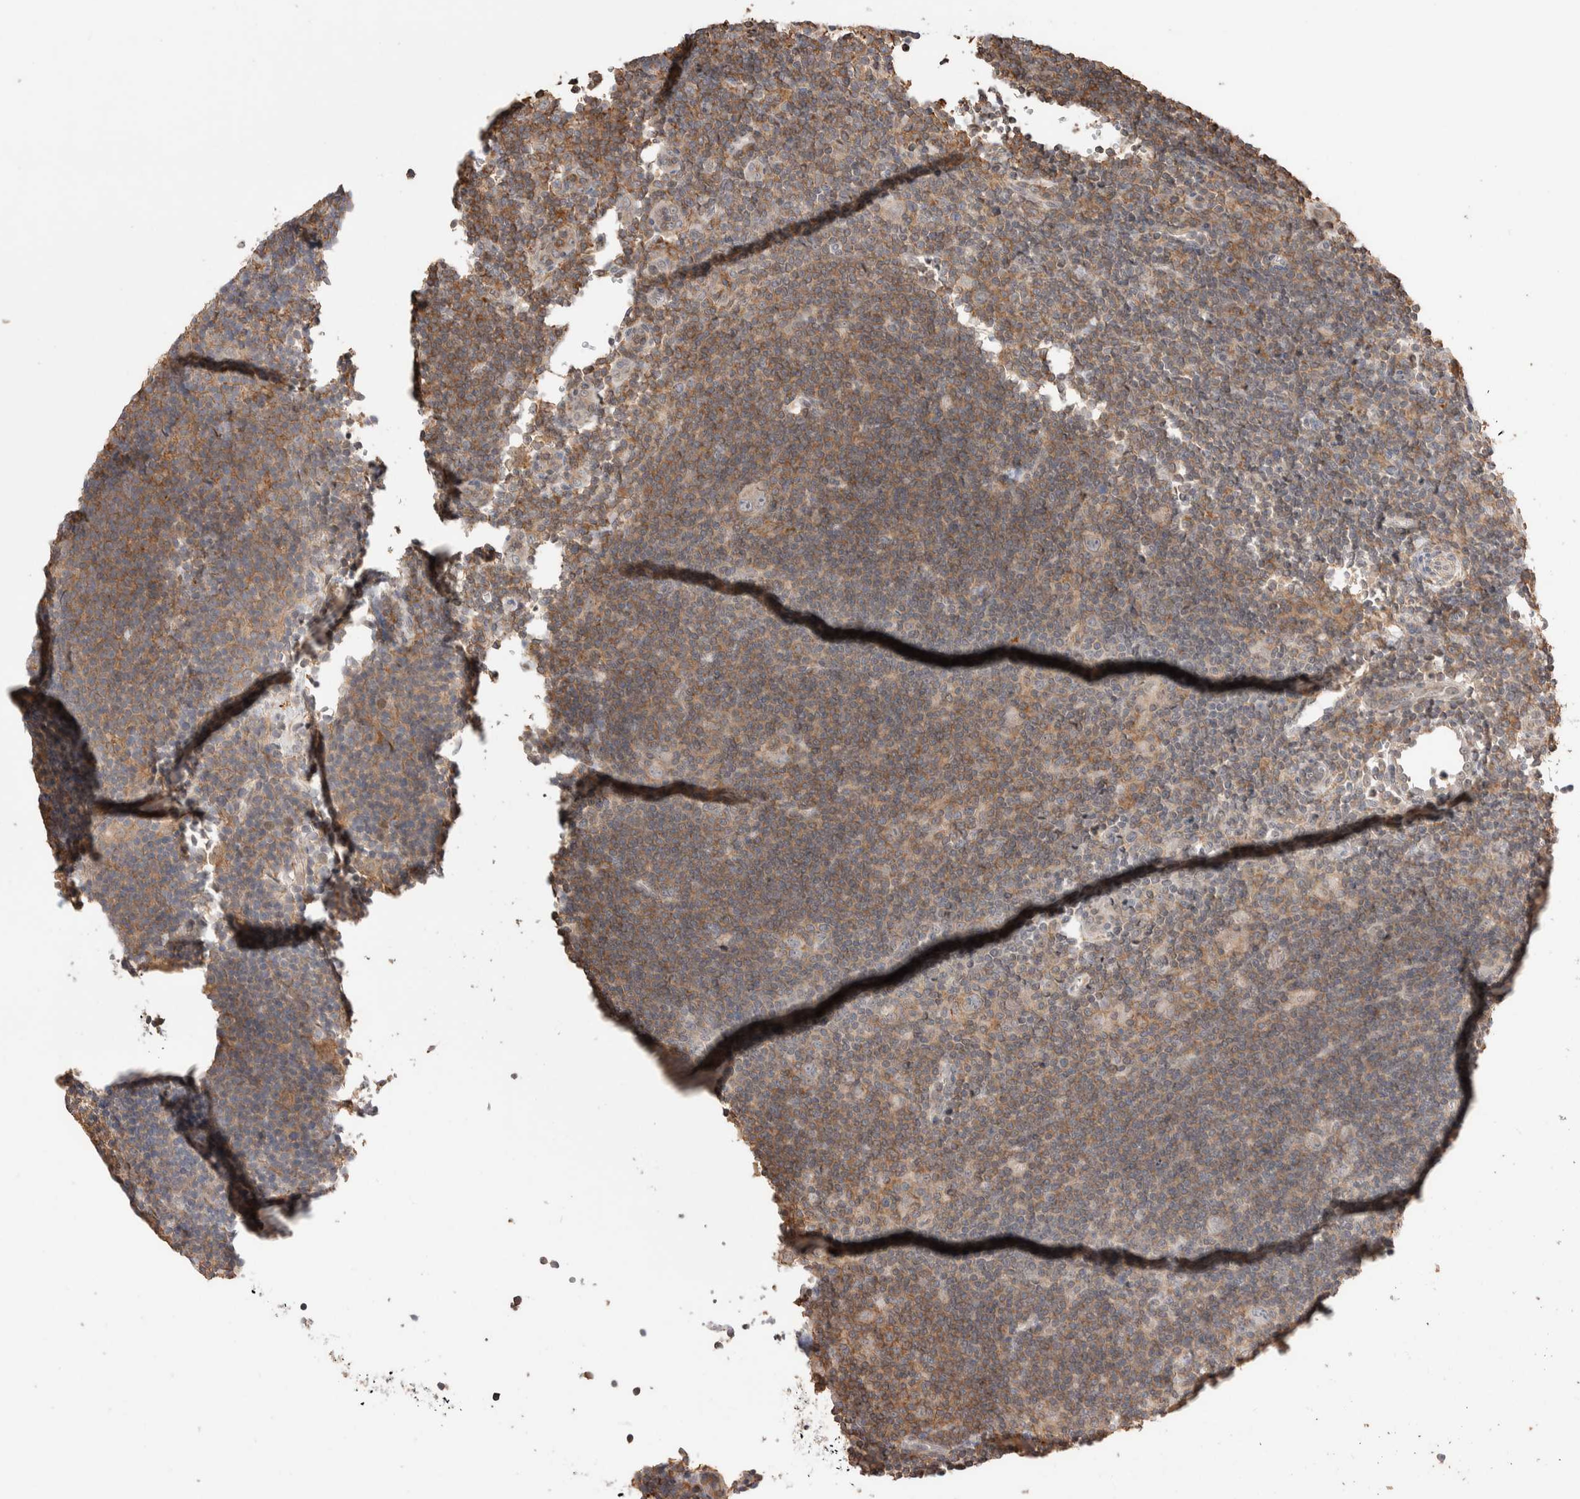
{"staining": {"intensity": "weak", "quantity": "<25%", "location": "cytoplasmic/membranous"}, "tissue": "lymphoma", "cell_type": "Tumor cells", "image_type": "cancer", "snomed": [{"axis": "morphology", "description": "Hodgkin's disease, NOS"}, {"axis": "topography", "description": "Lymph node"}], "caption": "Immunohistochemical staining of human lymphoma demonstrates no significant positivity in tumor cells.", "gene": "ZNF704", "patient": {"sex": "female", "age": 57}}